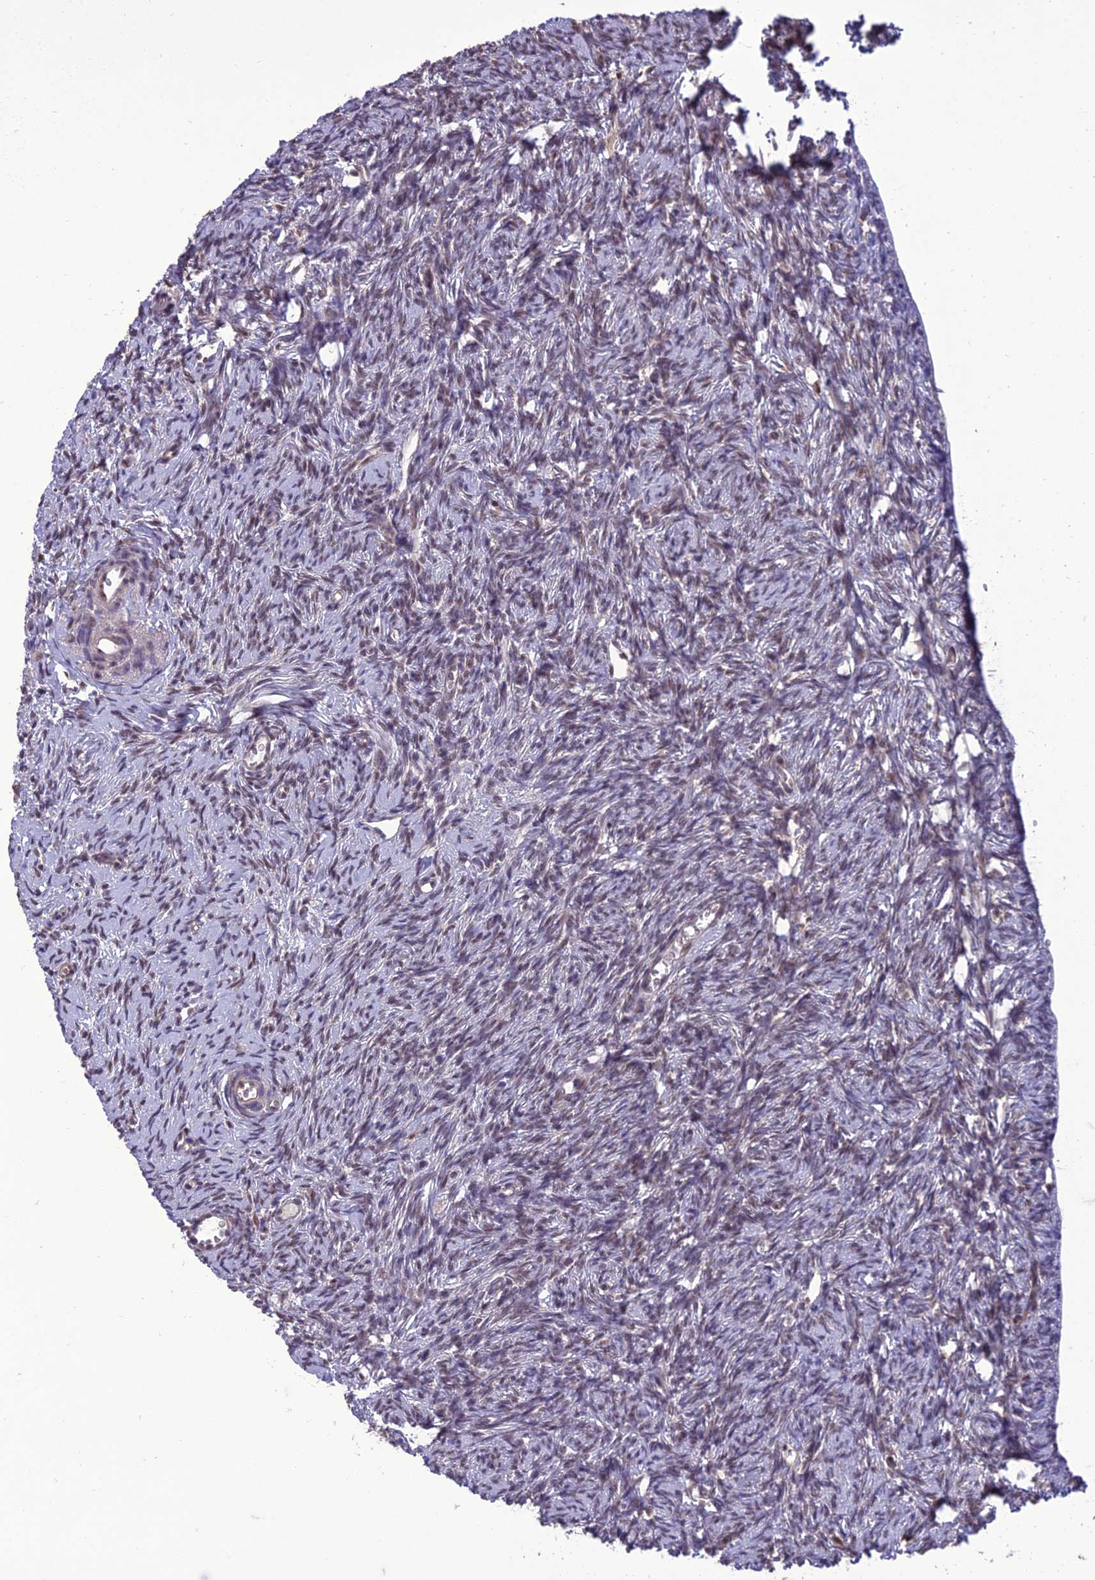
{"staining": {"intensity": "moderate", "quantity": ">75%", "location": "nuclear"}, "tissue": "ovary", "cell_type": "Follicle cells", "image_type": "normal", "snomed": [{"axis": "morphology", "description": "Normal tissue, NOS"}, {"axis": "topography", "description": "Ovary"}], "caption": "Immunohistochemical staining of normal ovary demonstrates medium levels of moderate nuclear positivity in about >75% of follicle cells. The staining was performed using DAB (3,3'-diaminobenzidine), with brown indicating positive protein expression. Nuclei are stained blue with hematoxylin.", "gene": "RANBP3", "patient": {"sex": "female", "age": 51}}